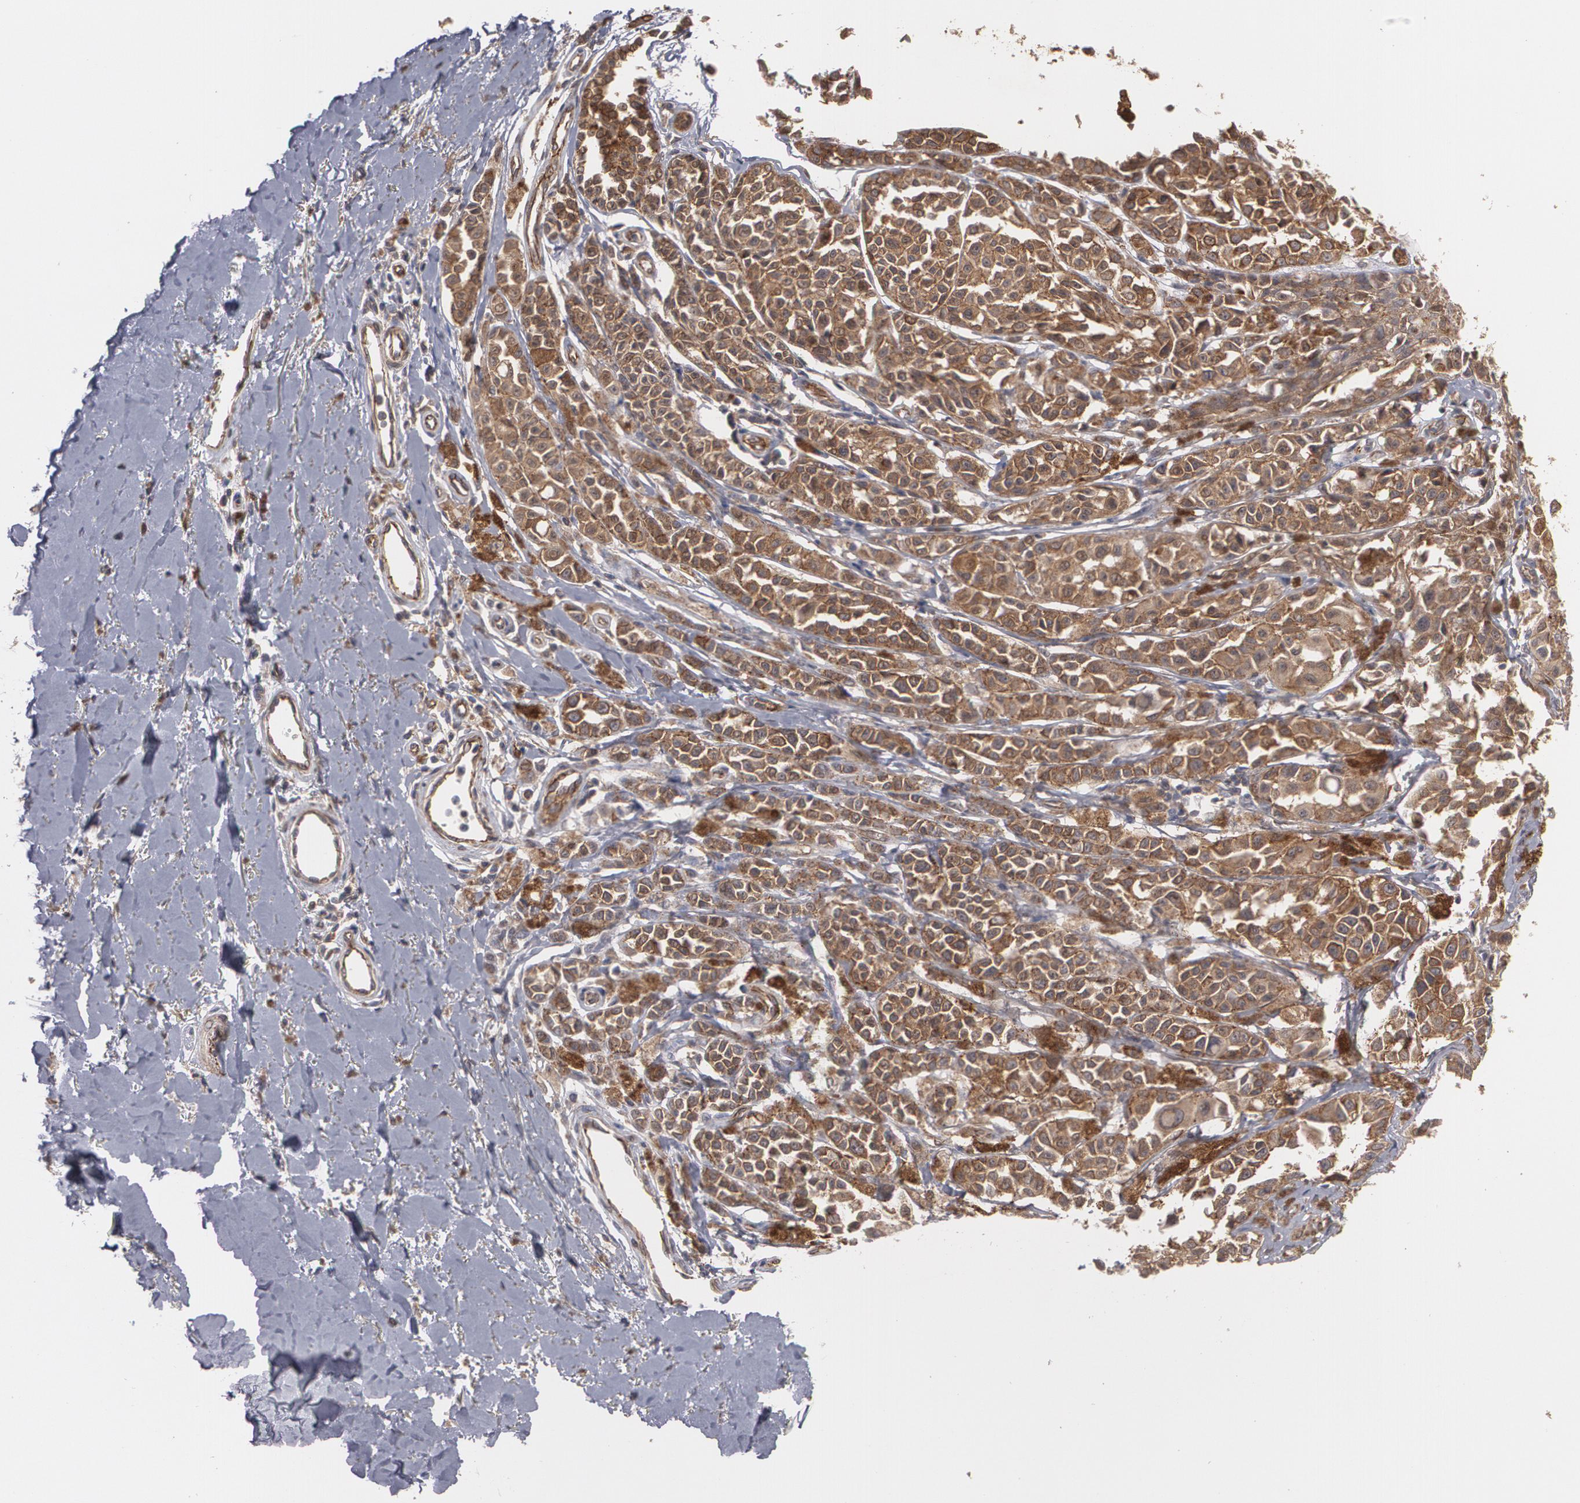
{"staining": {"intensity": "strong", "quantity": ">75%", "location": "cytoplasmic/membranous"}, "tissue": "melanoma", "cell_type": "Tumor cells", "image_type": "cancer", "snomed": [{"axis": "morphology", "description": "Malignant melanoma, NOS"}, {"axis": "topography", "description": "Skin"}], "caption": "Immunohistochemical staining of malignant melanoma demonstrates high levels of strong cytoplasmic/membranous protein positivity in about >75% of tumor cells.", "gene": "TJP1", "patient": {"sex": "female", "age": 38}}